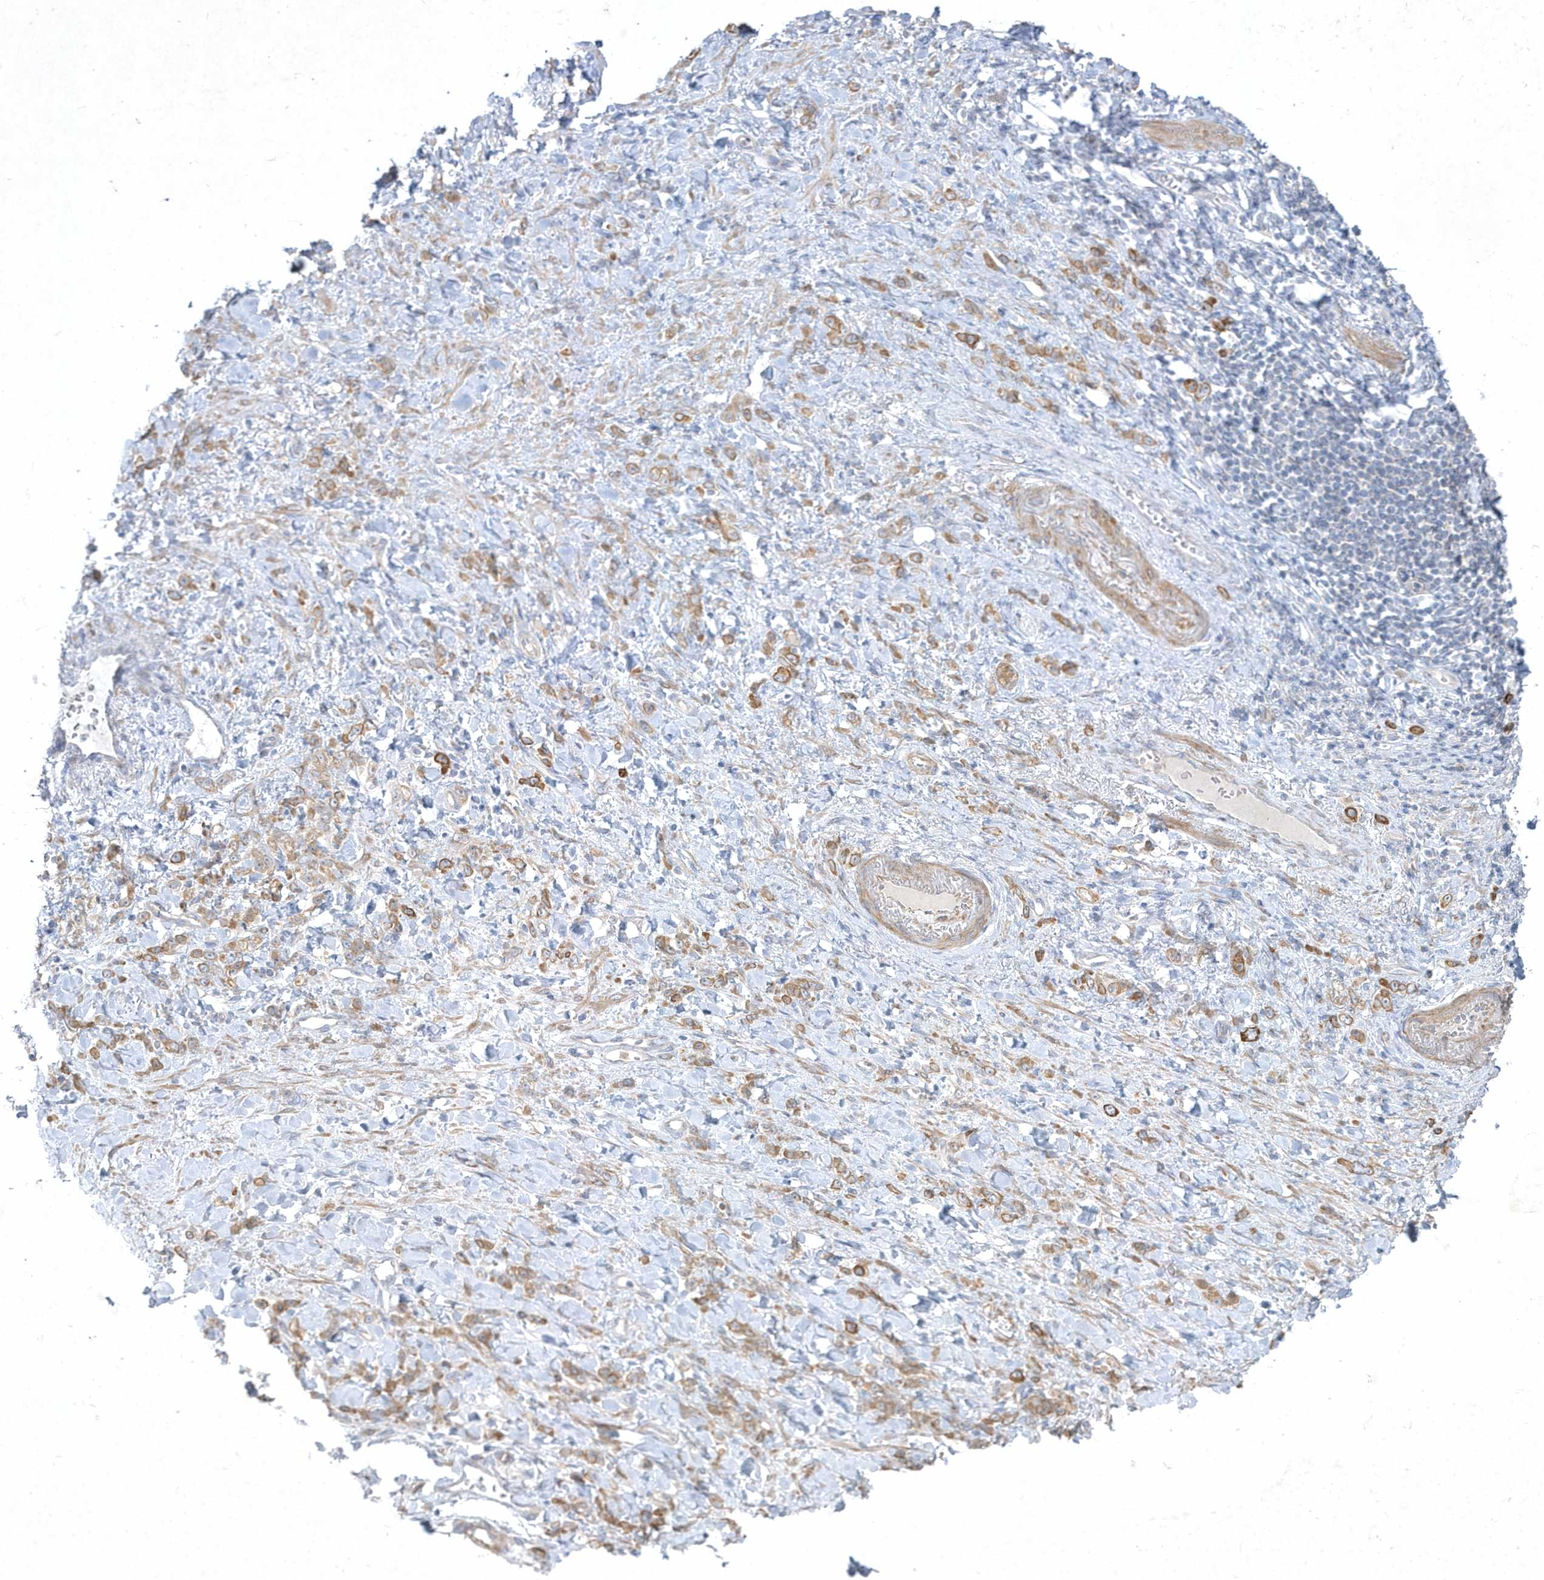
{"staining": {"intensity": "moderate", "quantity": ">75%", "location": "cytoplasmic/membranous"}, "tissue": "stomach cancer", "cell_type": "Tumor cells", "image_type": "cancer", "snomed": [{"axis": "morphology", "description": "Normal tissue, NOS"}, {"axis": "morphology", "description": "Adenocarcinoma, NOS"}, {"axis": "topography", "description": "Stomach"}], "caption": "This image exhibits IHC staining of human adenocarcinoma (stomach), with medium moderate cytoplasmic/membranous expression in about >75% of tumor cells.", "gene": "LARS1", "patient": {"sex": "male", "age": 82}}